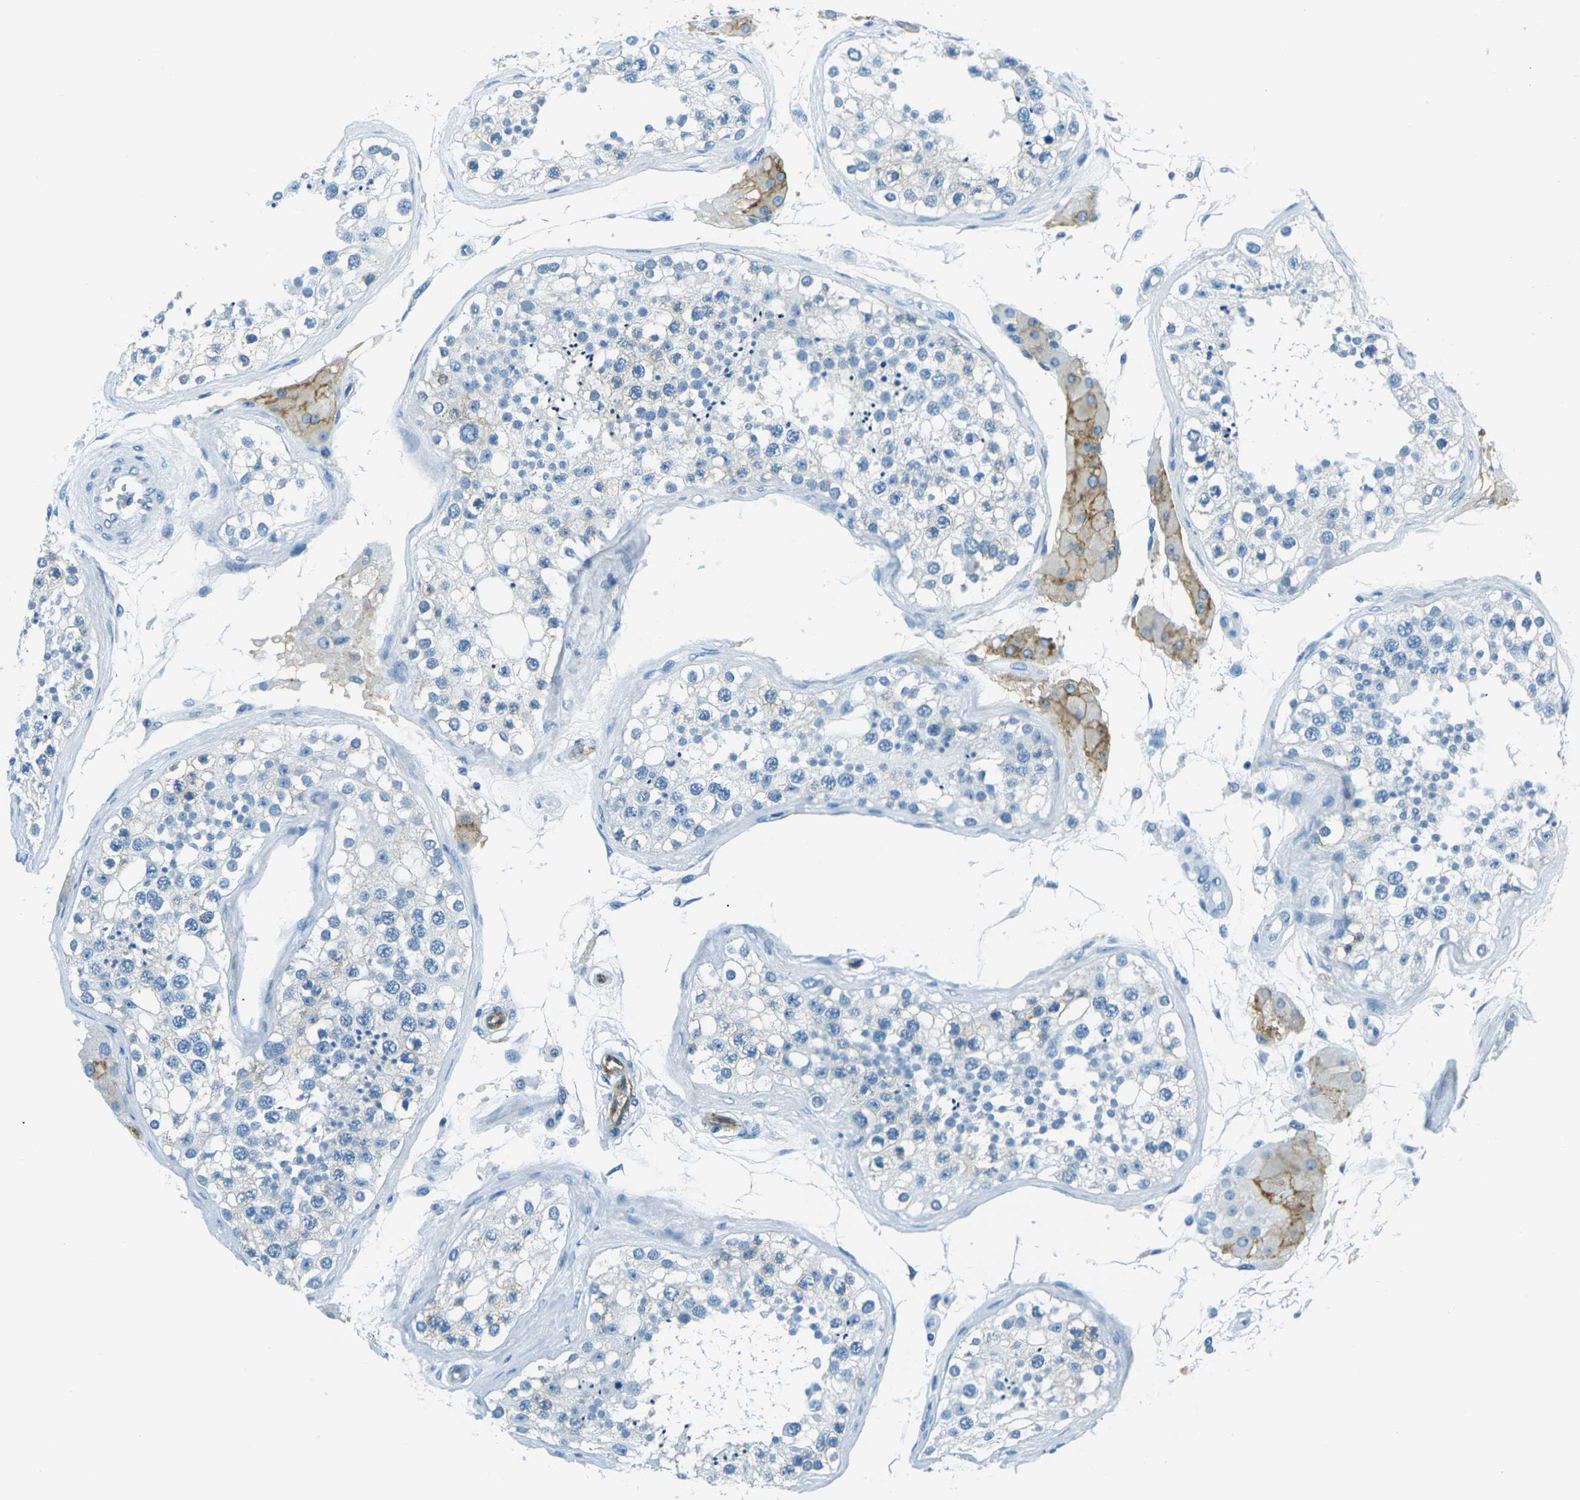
{"staining": {"intensity": "negative", "quantity": "none", "location": "none"}, "tissue": "testis", "cell_type": "Cells in seminiferous ducts", "image_type": "normal", "snomed": [{"axis": "morphology", "description": "Normal tissue, NOS"}, {"axis": "topography", "description": "Testis"}], "caption": "Cells in seminiferous ducts are negative for brown protein staining in normal testis. (DAB (3,3'-diaminobenzidine) immunohistochemistry (IHC) visualized using brightfield microscopy, high magnification).", "gene": "OCLN", "patient": {"sex": "male", "age": 68}}